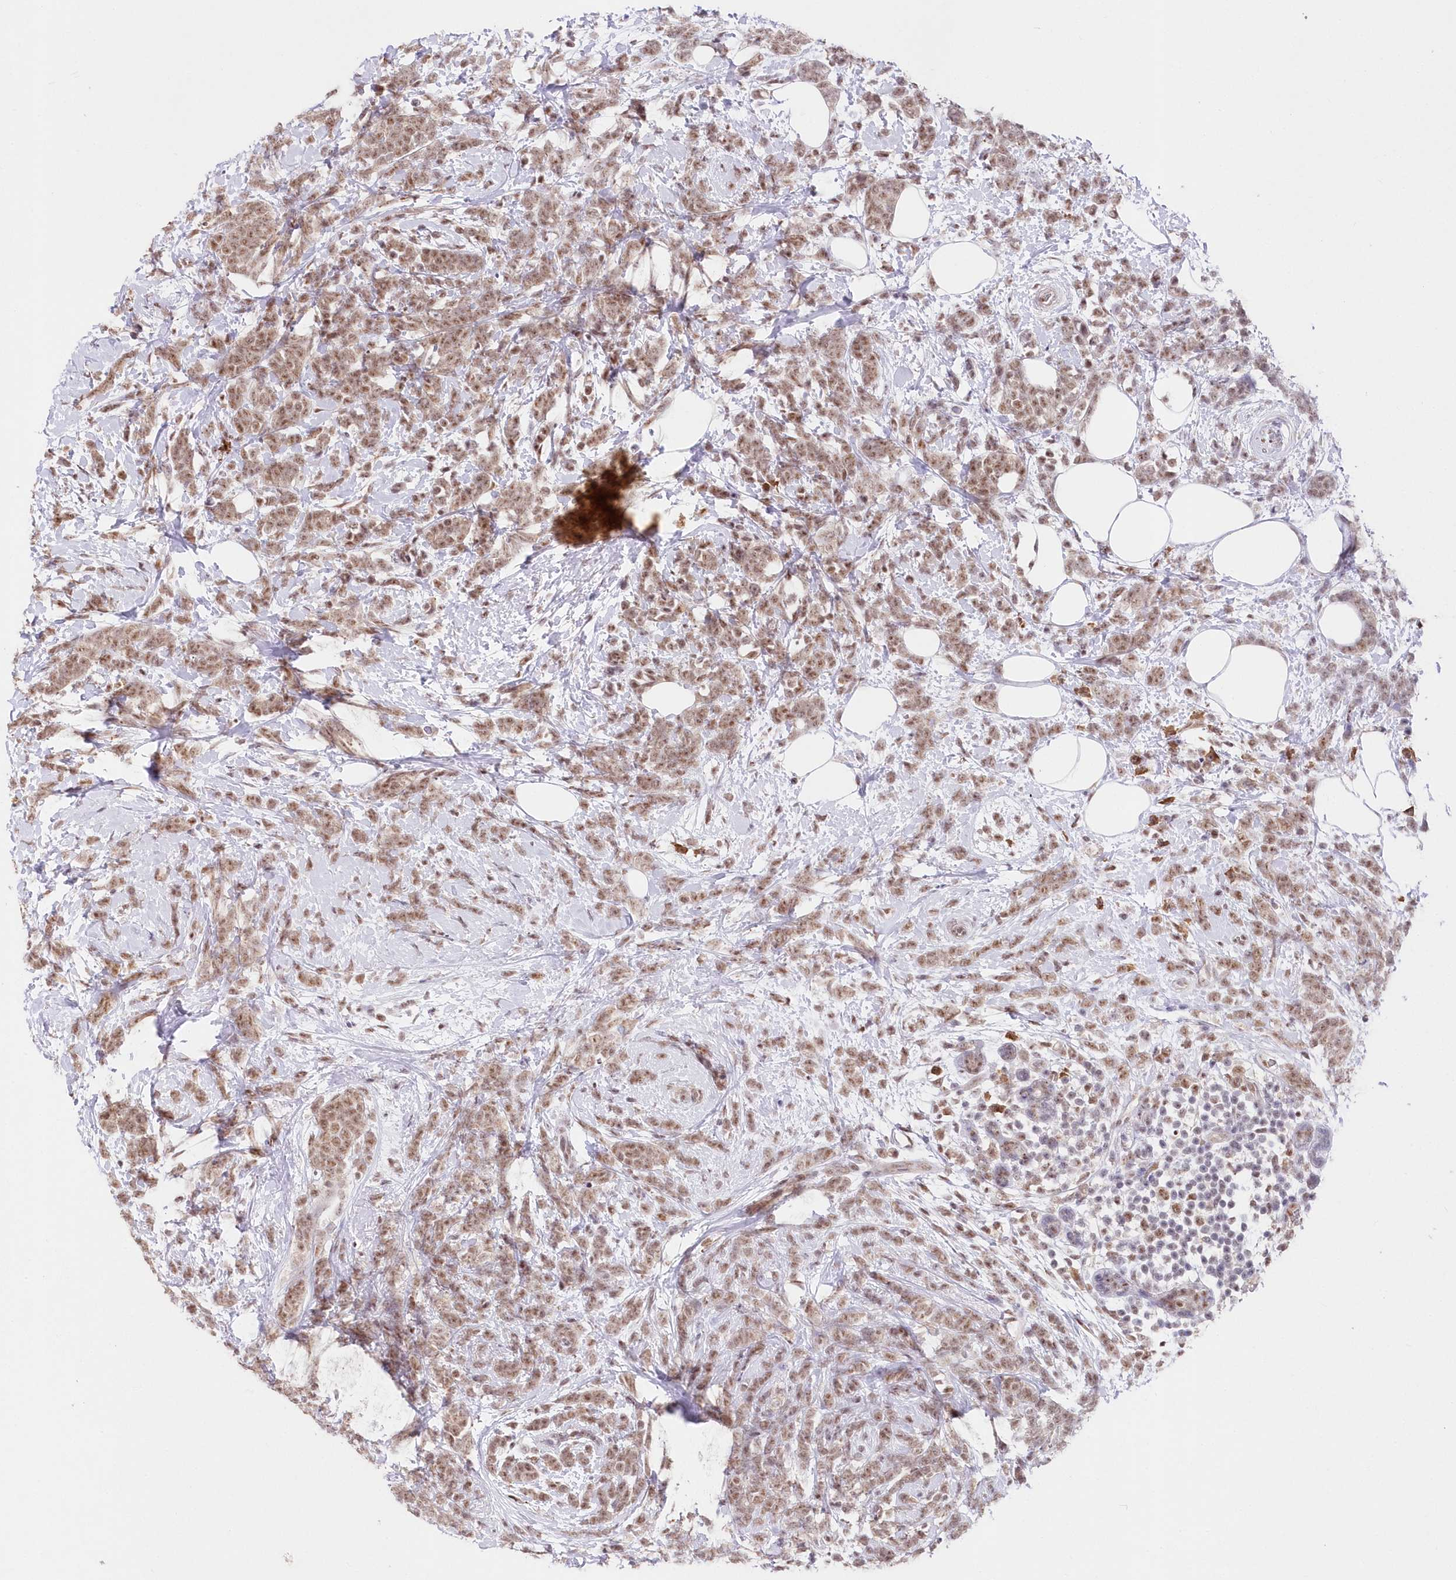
{"staining": {"intensity": "moderate", "quantity": ">75%", "location": "nuclear"}, "tissue": "breast cancer", "cell_type": "Tumor cells", "image_type": "cancer", "snomed": [{"axis": "morphology", "description": "Lobular carcinoma"}, {"axis": "topography", "description": "Breast"}], "caption": "Immunohistochemistry (DAB (3,3'-diaminobenzidine)) staining of human breast cancer (lobular carcinoma) demonstrates moderate nuclear protein expression in approximately >75% of tumor cells.", "gene": "RBM27", "patient": {"sex": "female", "age": 58}}